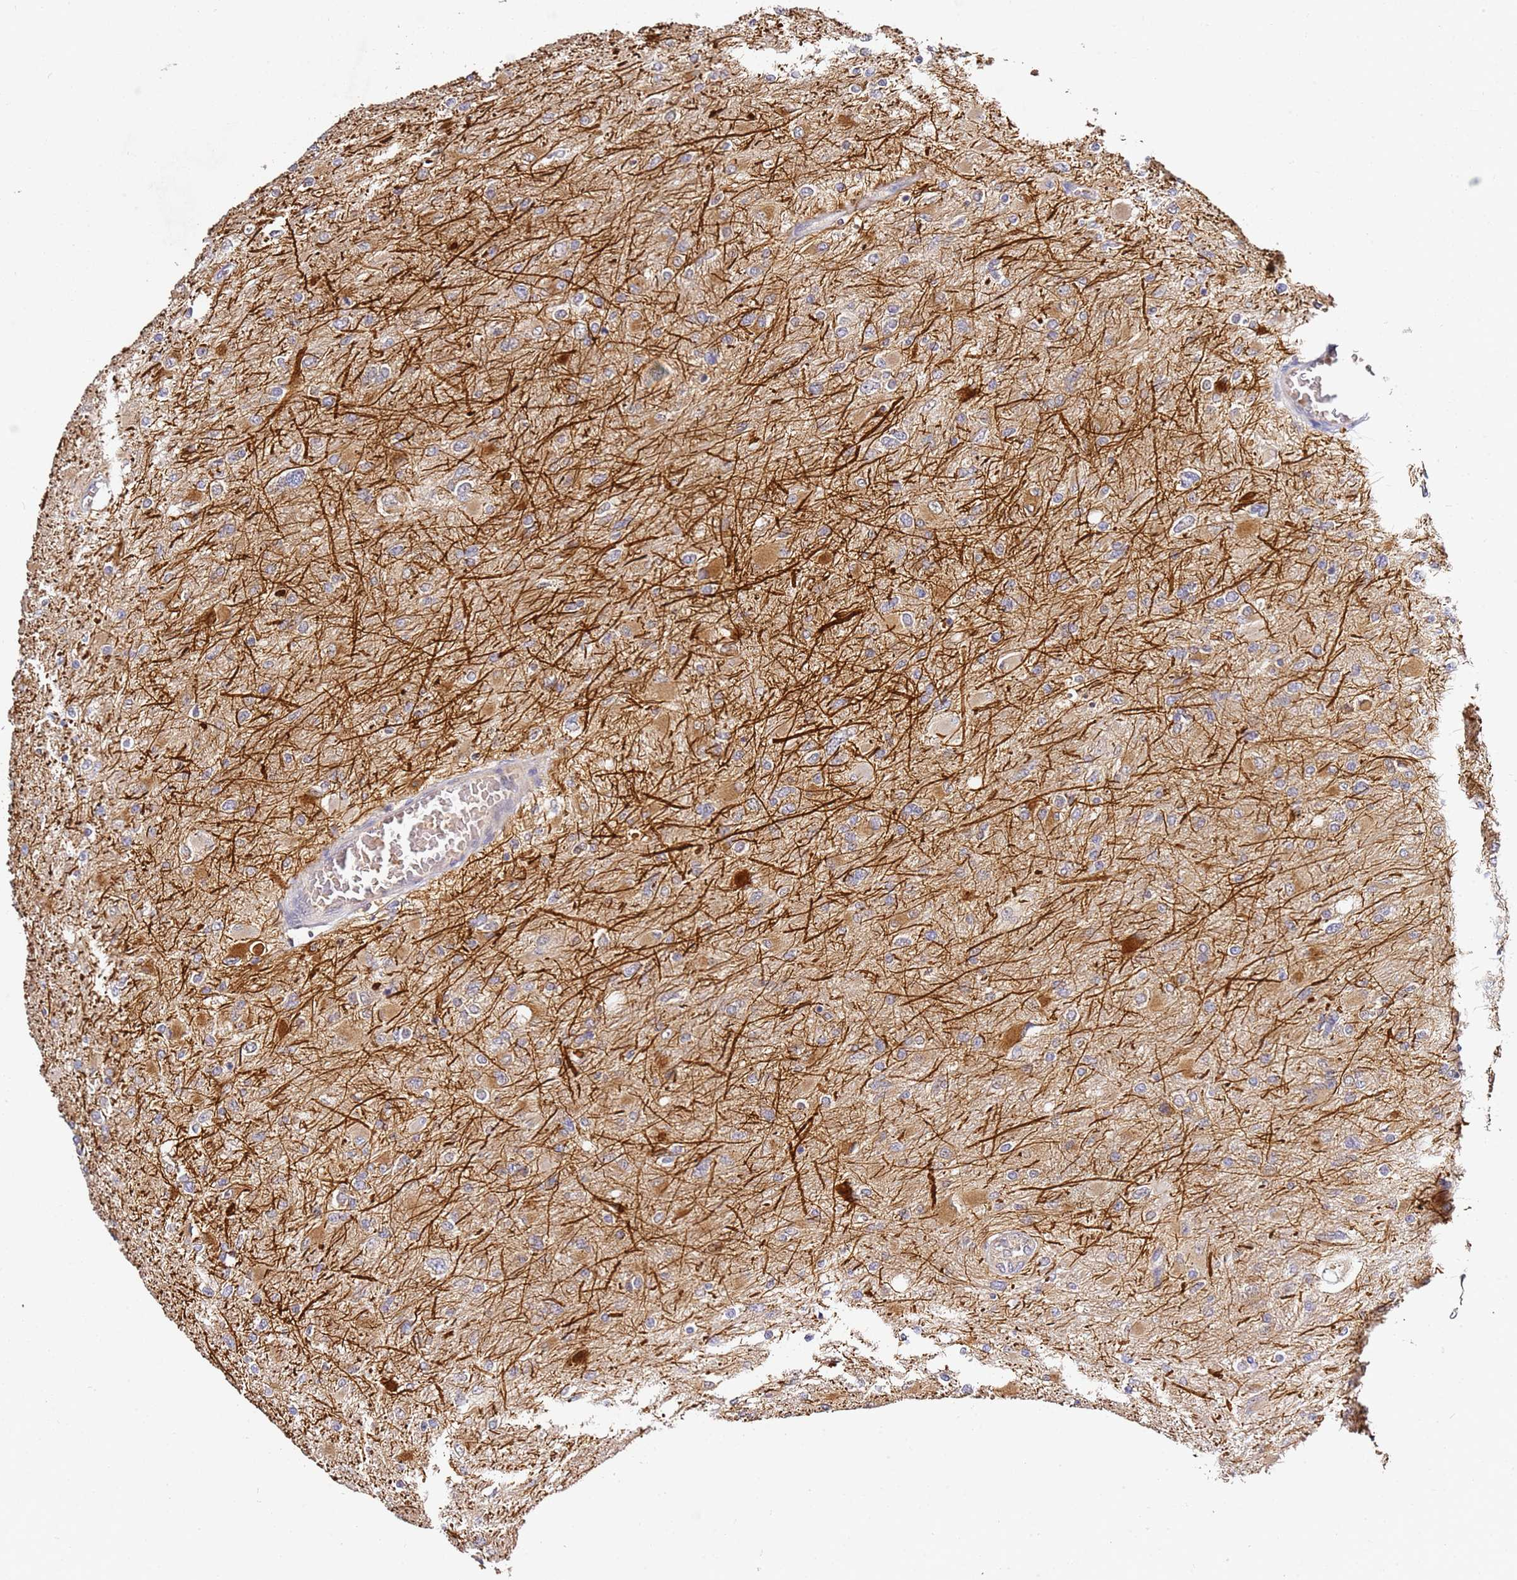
{"staining": {"intensity": "weak", "quantity": "<25%", "location": "cytoplasmic/membranous"}, "tissue": "glioma", "cell_type": "Tumor cells", "image_type": "cancer", "snomed": [{"axis": "morphology", "description": "Glioma, malignant, High grade"}, {"axis": "topography", "description": "Cerebral cortex"}], "caption": "Immunohistochemical staining of glioma displays no significant positivity in tumor cells.", "gene": "OSBPL2", "patient": {"sex": "female", "age": 36}}